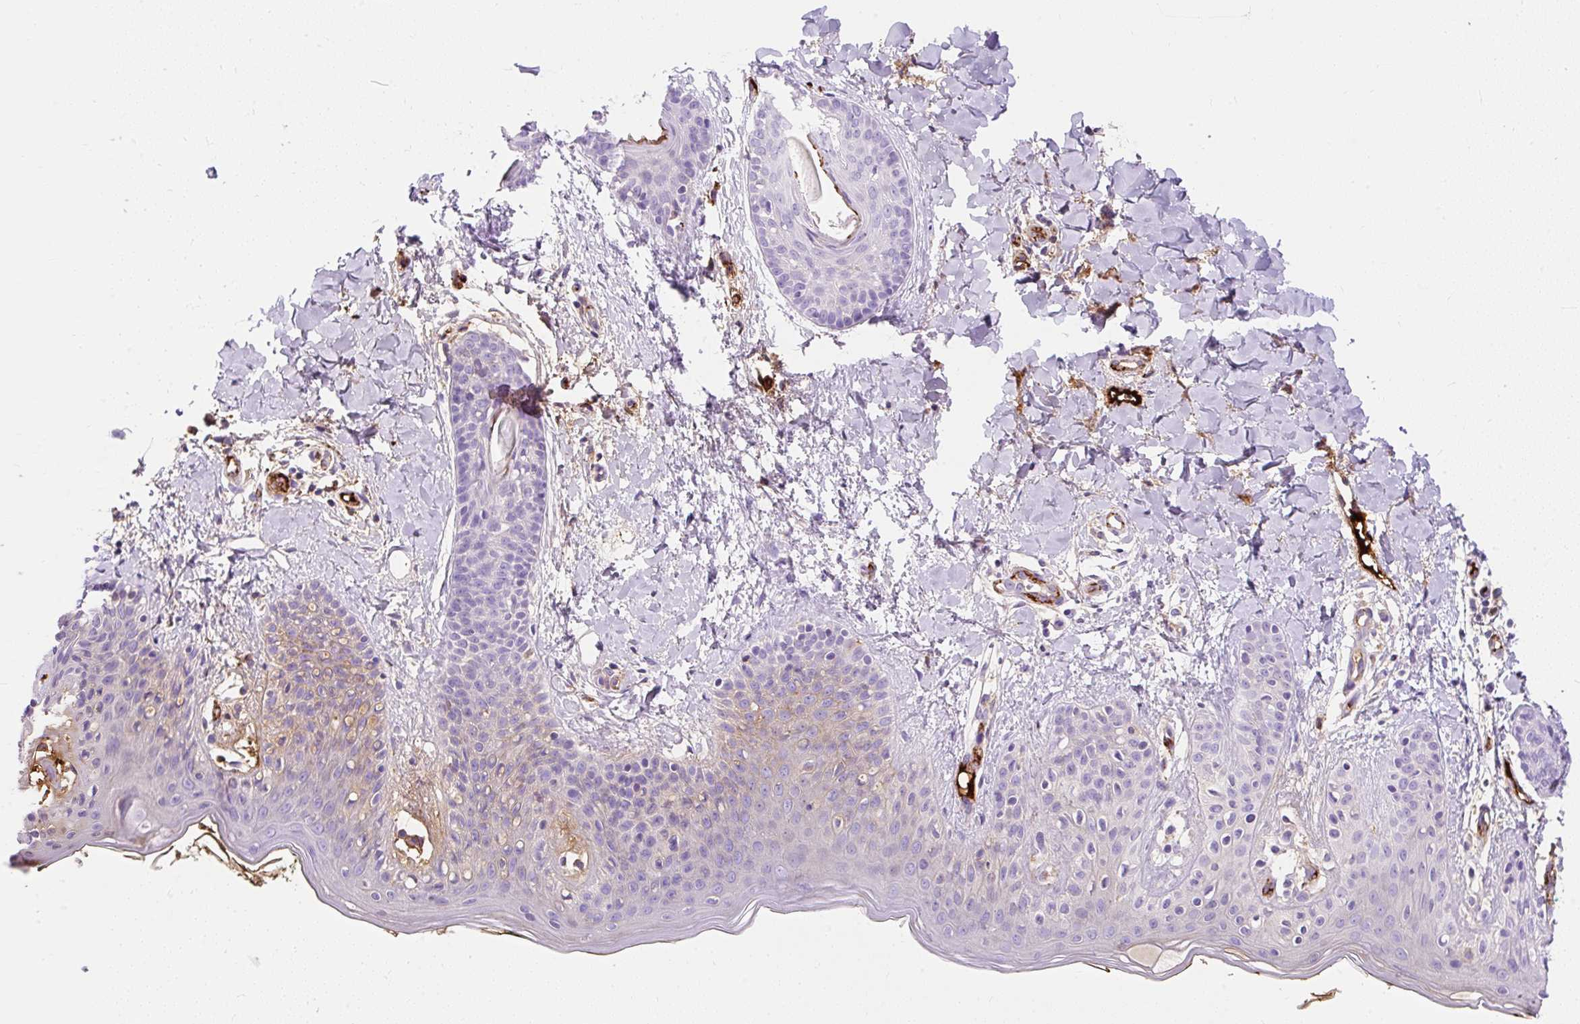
{"staining": {"intensity": "negative", "quantity": "none", "location": "none"}, "tissue": "skin", "cell_type": "Fibroblasts", "image_type": "normal", "snomed": [{"axis": "morphology", "description": "Normal tissue, NOS"}, {"axis": "topography", "description": "Skin"}], "caption": "The immunohistochemistry (IHC) photomicrograph has no significant expression in fibroblasts of skin. (Brightfield microscopy of DAB (3,3'-diaminobenzidine) IHC at high magnification).", "gene": "APOC2", "patient": {"sex": "male", "age": 16}}